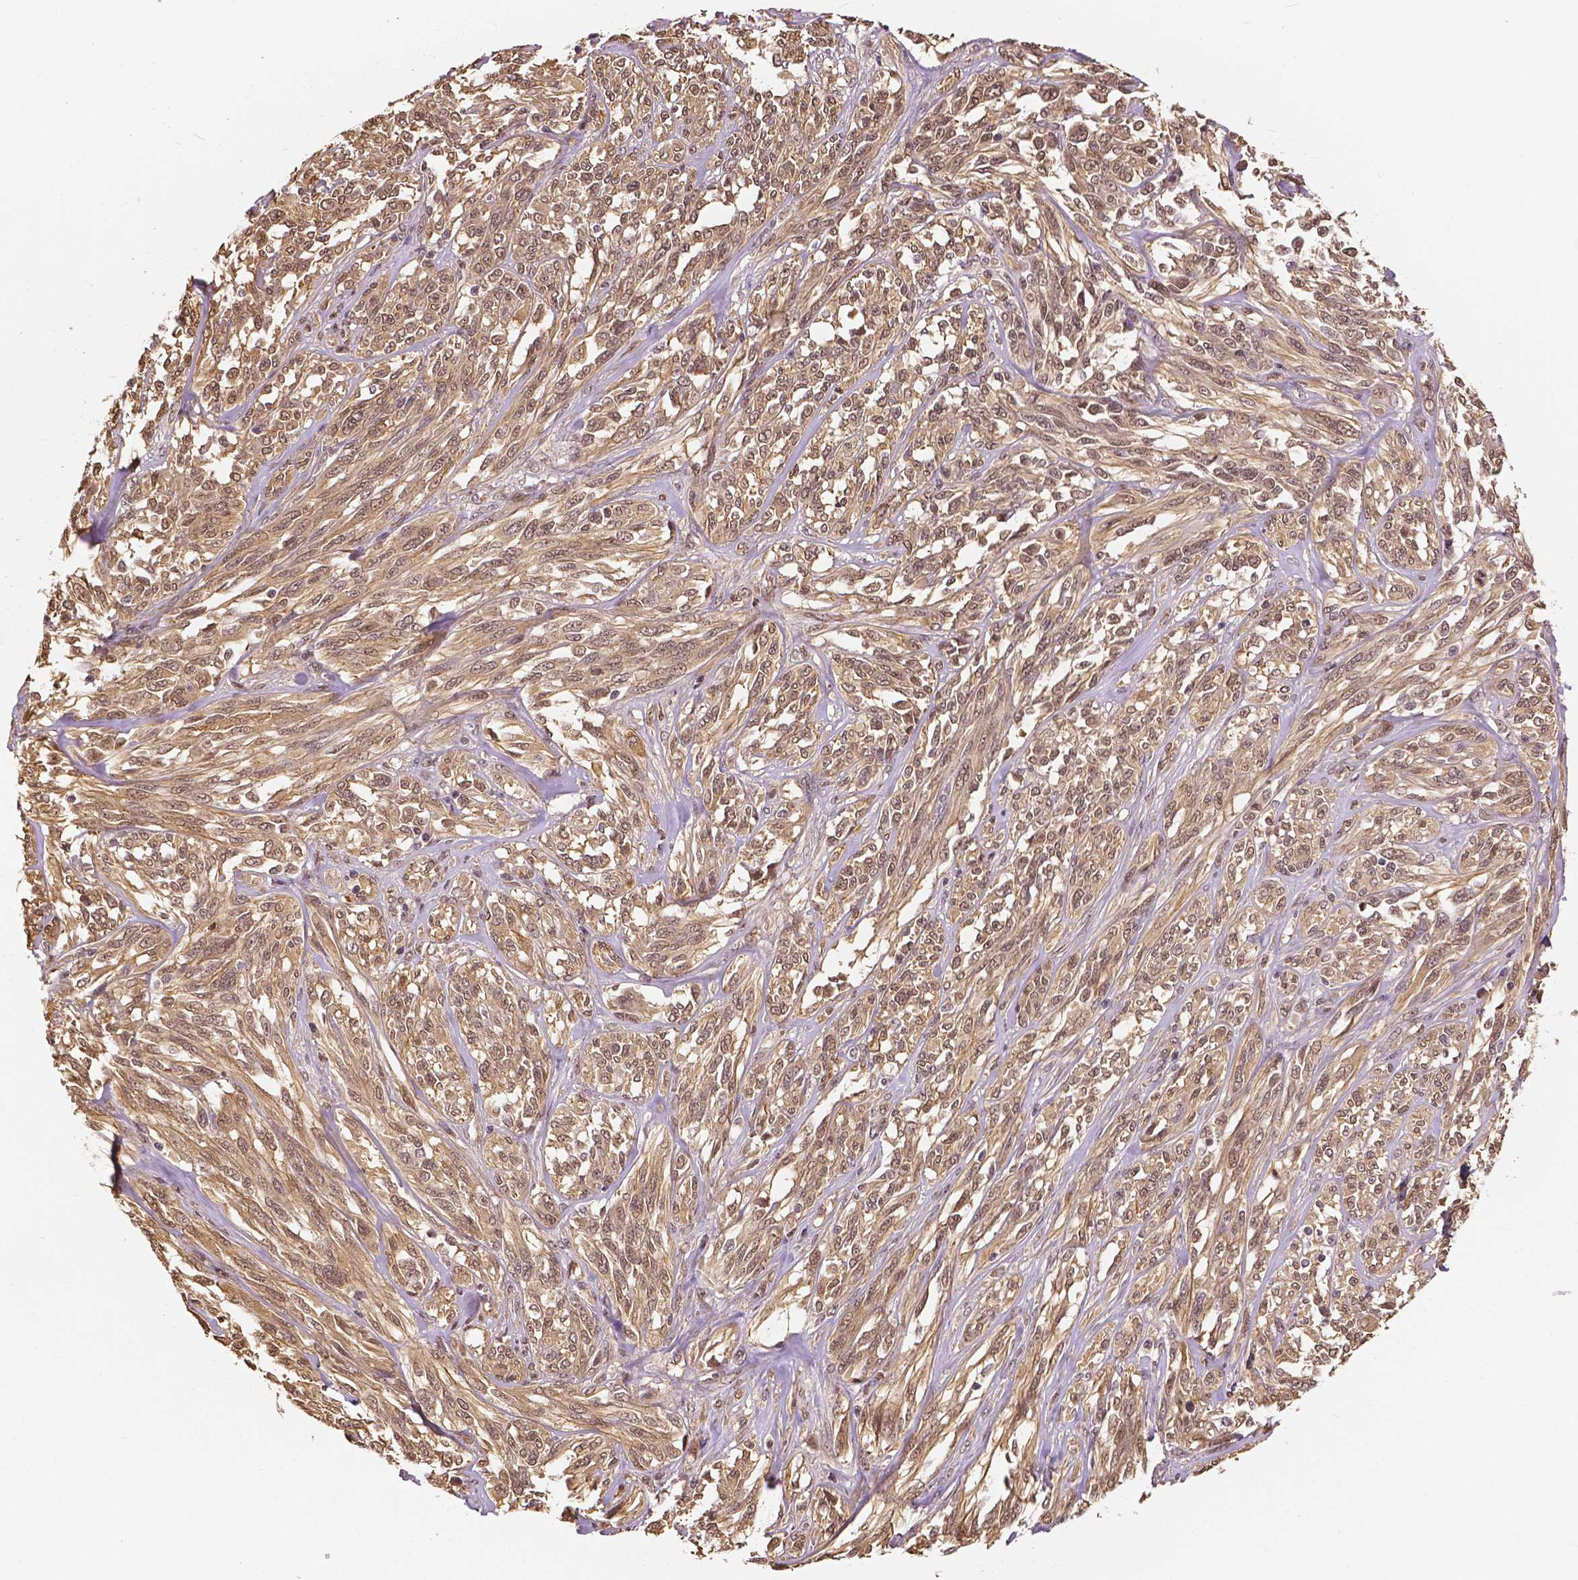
{"staining": {"intensity": "moderate", "quantity": ">75%", "location": "cytoplasmic/membranous,nuclear"}, "tissue": "melanoma", "cell_type": "Tumor cells", "image_type": "cancer", "snomed": [{"axis": "morphology", "description": "Malignant melanoma, NOS"}, {"axis": "topography", "description": "Skin"}], "caption": "This micrograph reveals melanoma stained with immunohistochemistry (IHC) to label a protein in brown. The cytoplasmic/membranous and nuclear of tumor cells show moderate positivity for the protein. Nuclei are counter-stained blue.", "gene": "MAP1LC3B", "patient": {"sex": "female", "age": 91}}